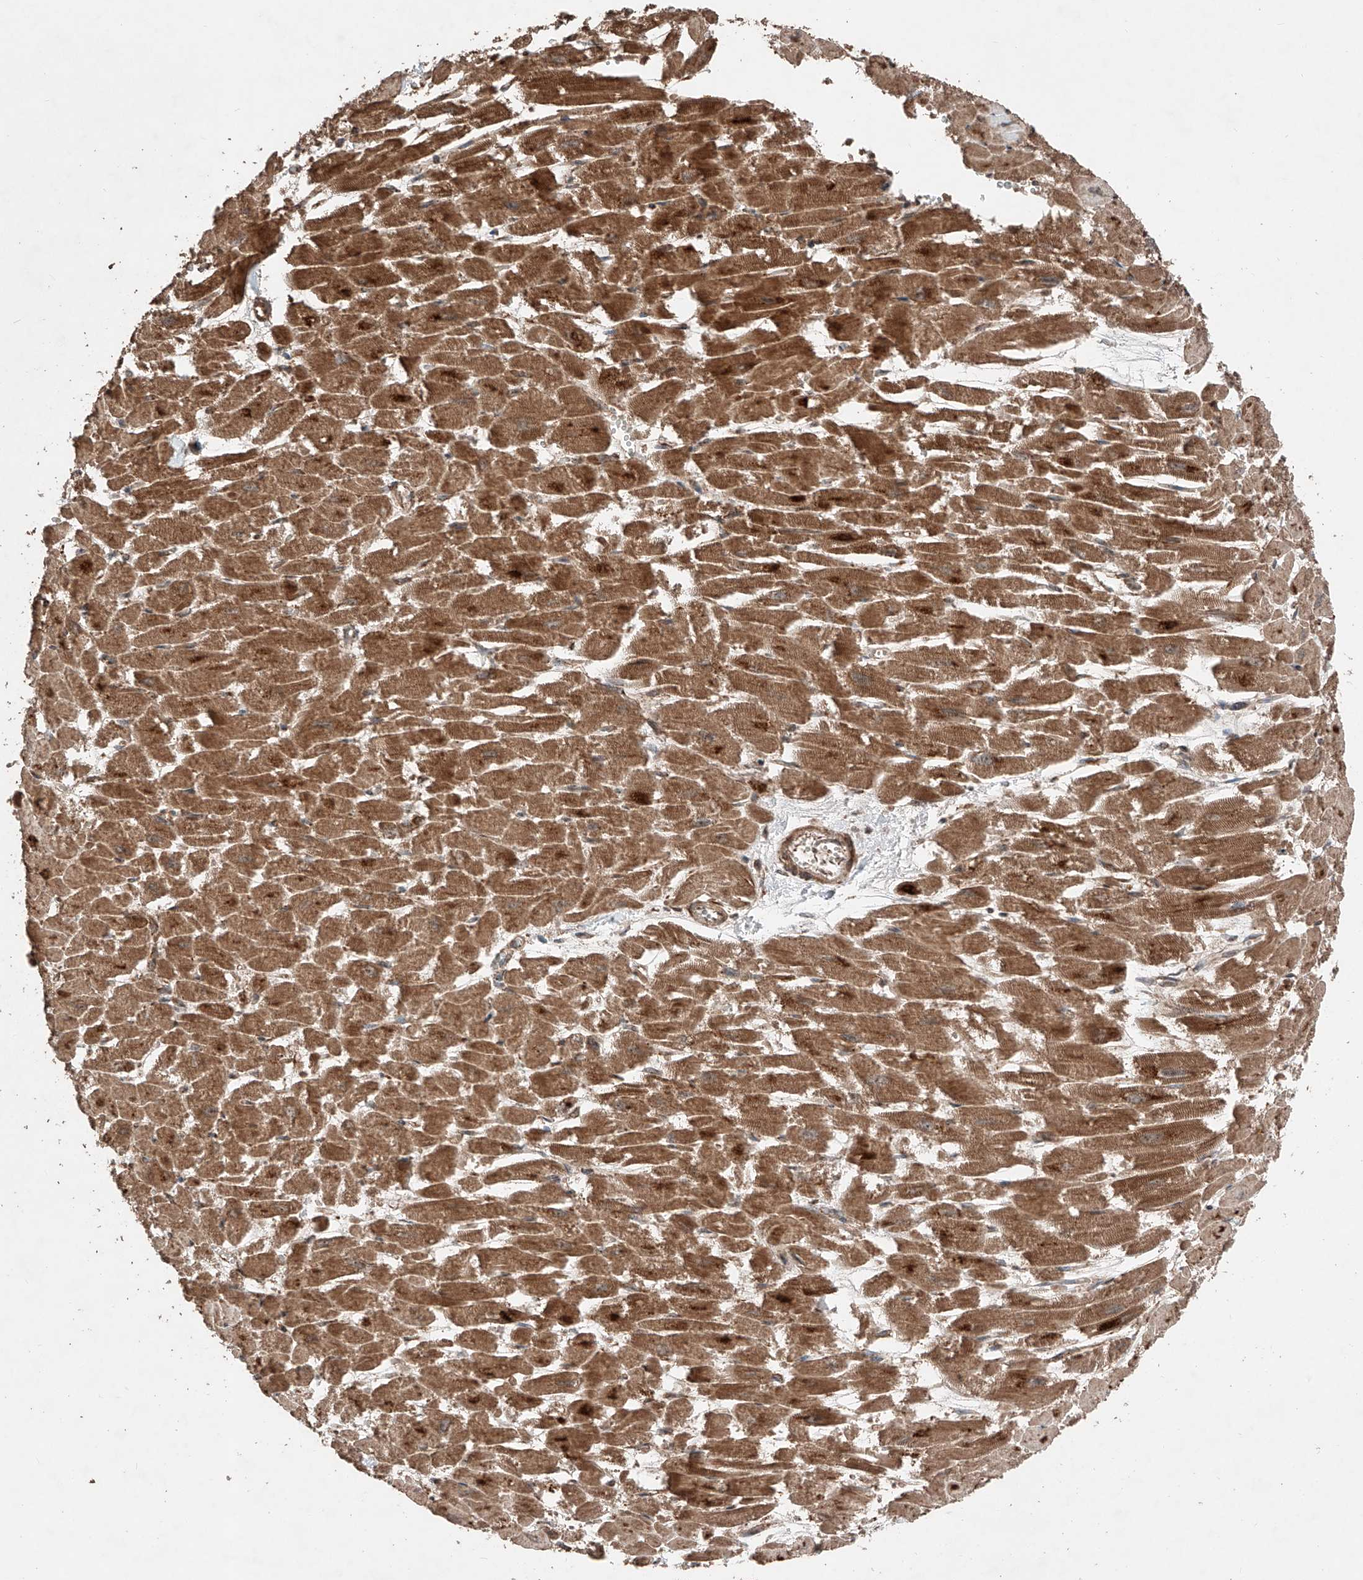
{"staining": {"intensity": "moderate", "quantity": ">75%", "location": "cytoplasmic/membranous"}, "tissue": "heart muscle", "cell_type": "Cardiomyocytes", "image_type": "normal", "snomed": [{"axis": "morphology", "description": "Normal tissue, NOS"}, {"axis": "topography", "description": "Heart"}], "caption": "Protein positivity by immunohistochemistry (IHC) exhibits moderate cytoplasmic/membranous expression in about >75% of cardiomyocytes in unremarkable heart muscle. (DAB = brown stain, brightfield microscopy at high magnification).", "gene": "ZSCAN29", "patient": {"sex": "male", "age": 54}}